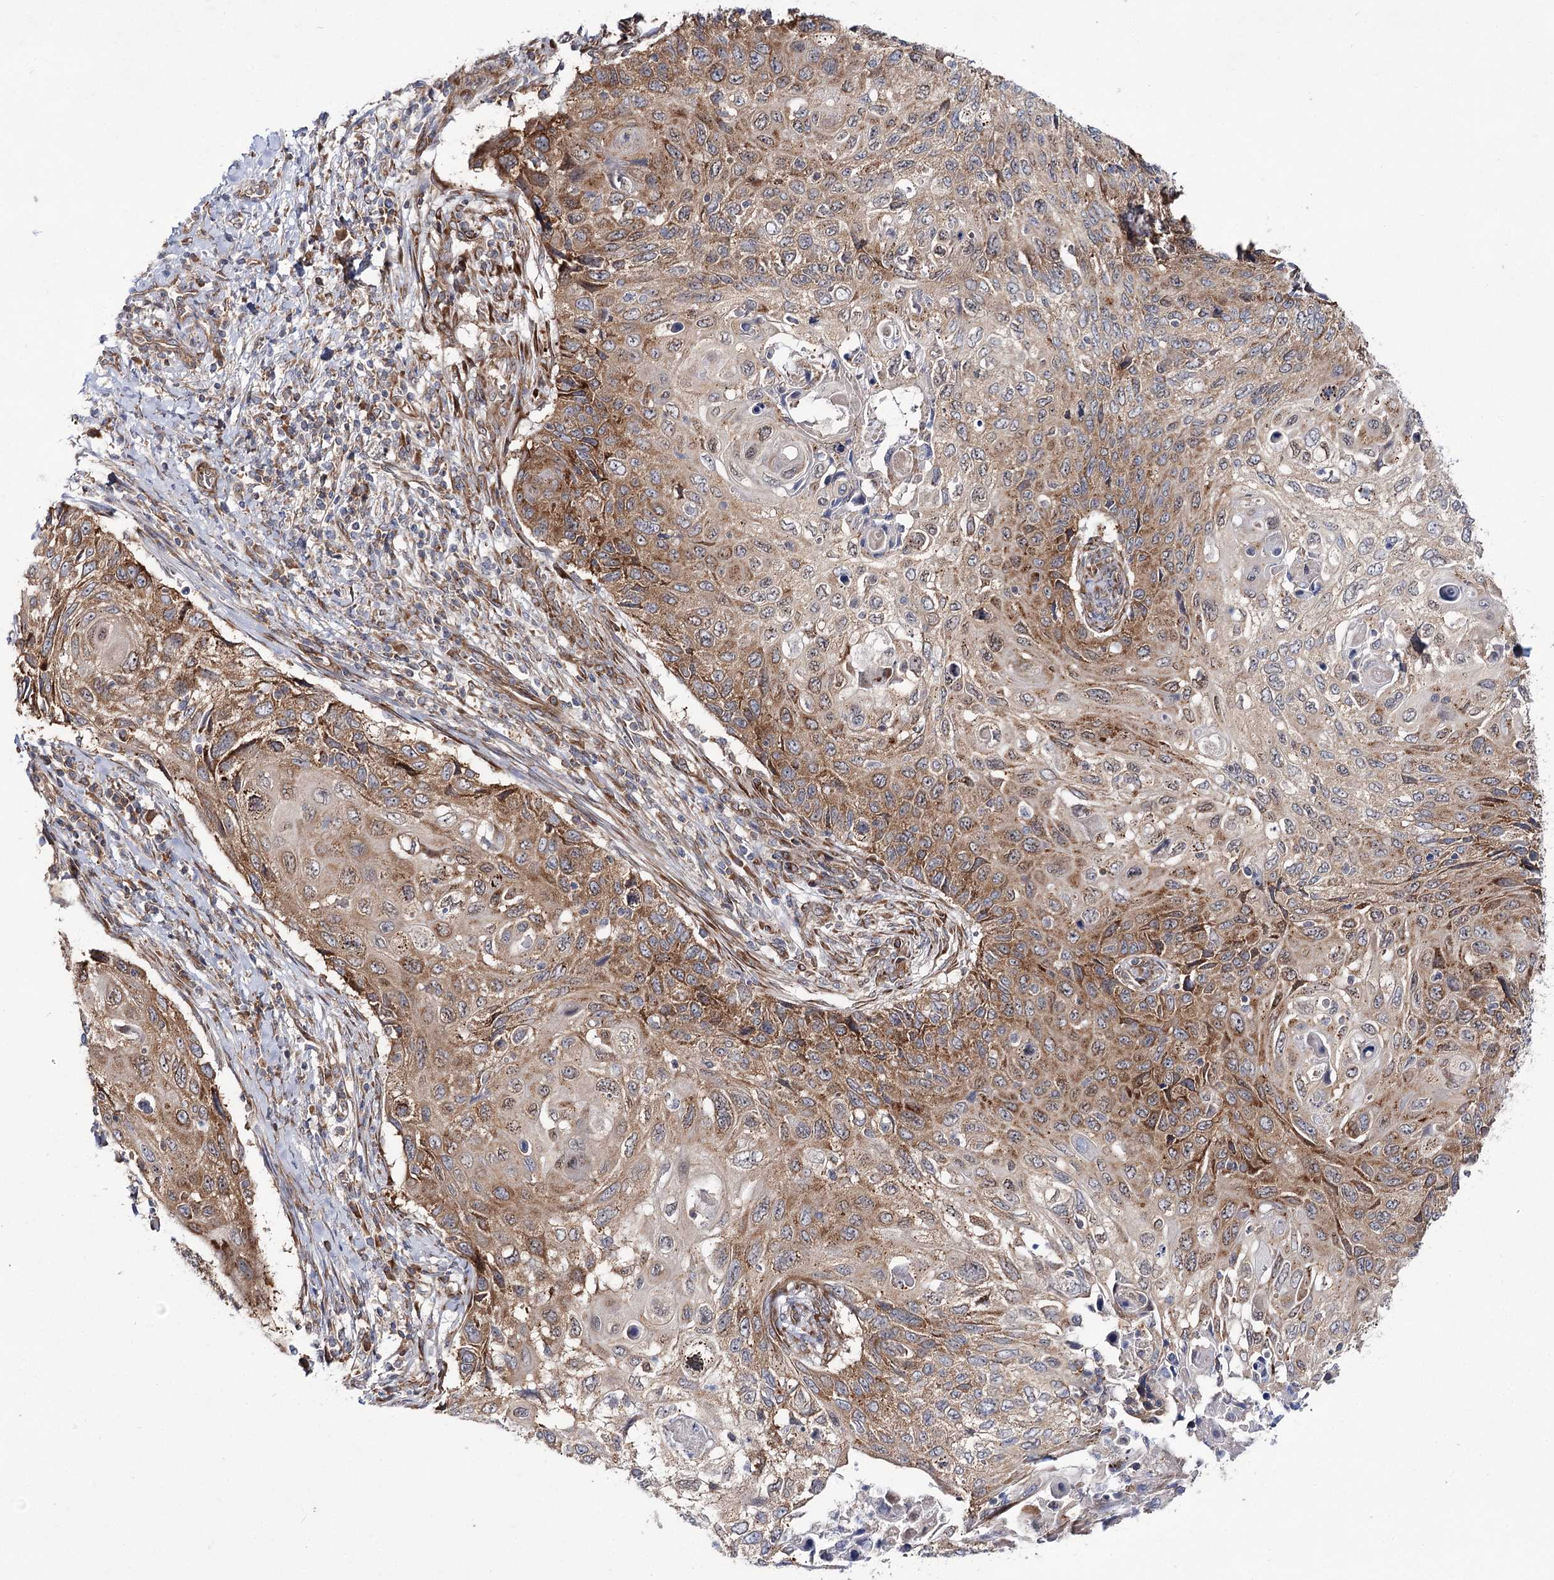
{"staining": {"intensity": "moderate", "quantity": "25%-75%", "location": "cytoplasmic/membranous"}, "tissue": "cervical cancer", "cell_type": "Tumor cells", "image_type": "cancer", "snomed": [{"axis": "morphology", "description": "Squamous cell carcinoma, NOS"}, {"axis": "topography", "description": "Cervix"}], "caption": "Immunohistochemistry staining of cervical squamous cell carcinoma, which reveals medium levels of moderate cytoplasmic/membranous expression in approximately 25%-75% of tumor cells indicating moderate cytoplasmic/membranous protein staining. The staining was performed using DAB (3,3'-diaminobenzidine) (brown) for protein detection and nuclei were counterstained in hematoxylin (blue).", "gene": "VWA2", "patient": {"sex": "female", "age": 70}}